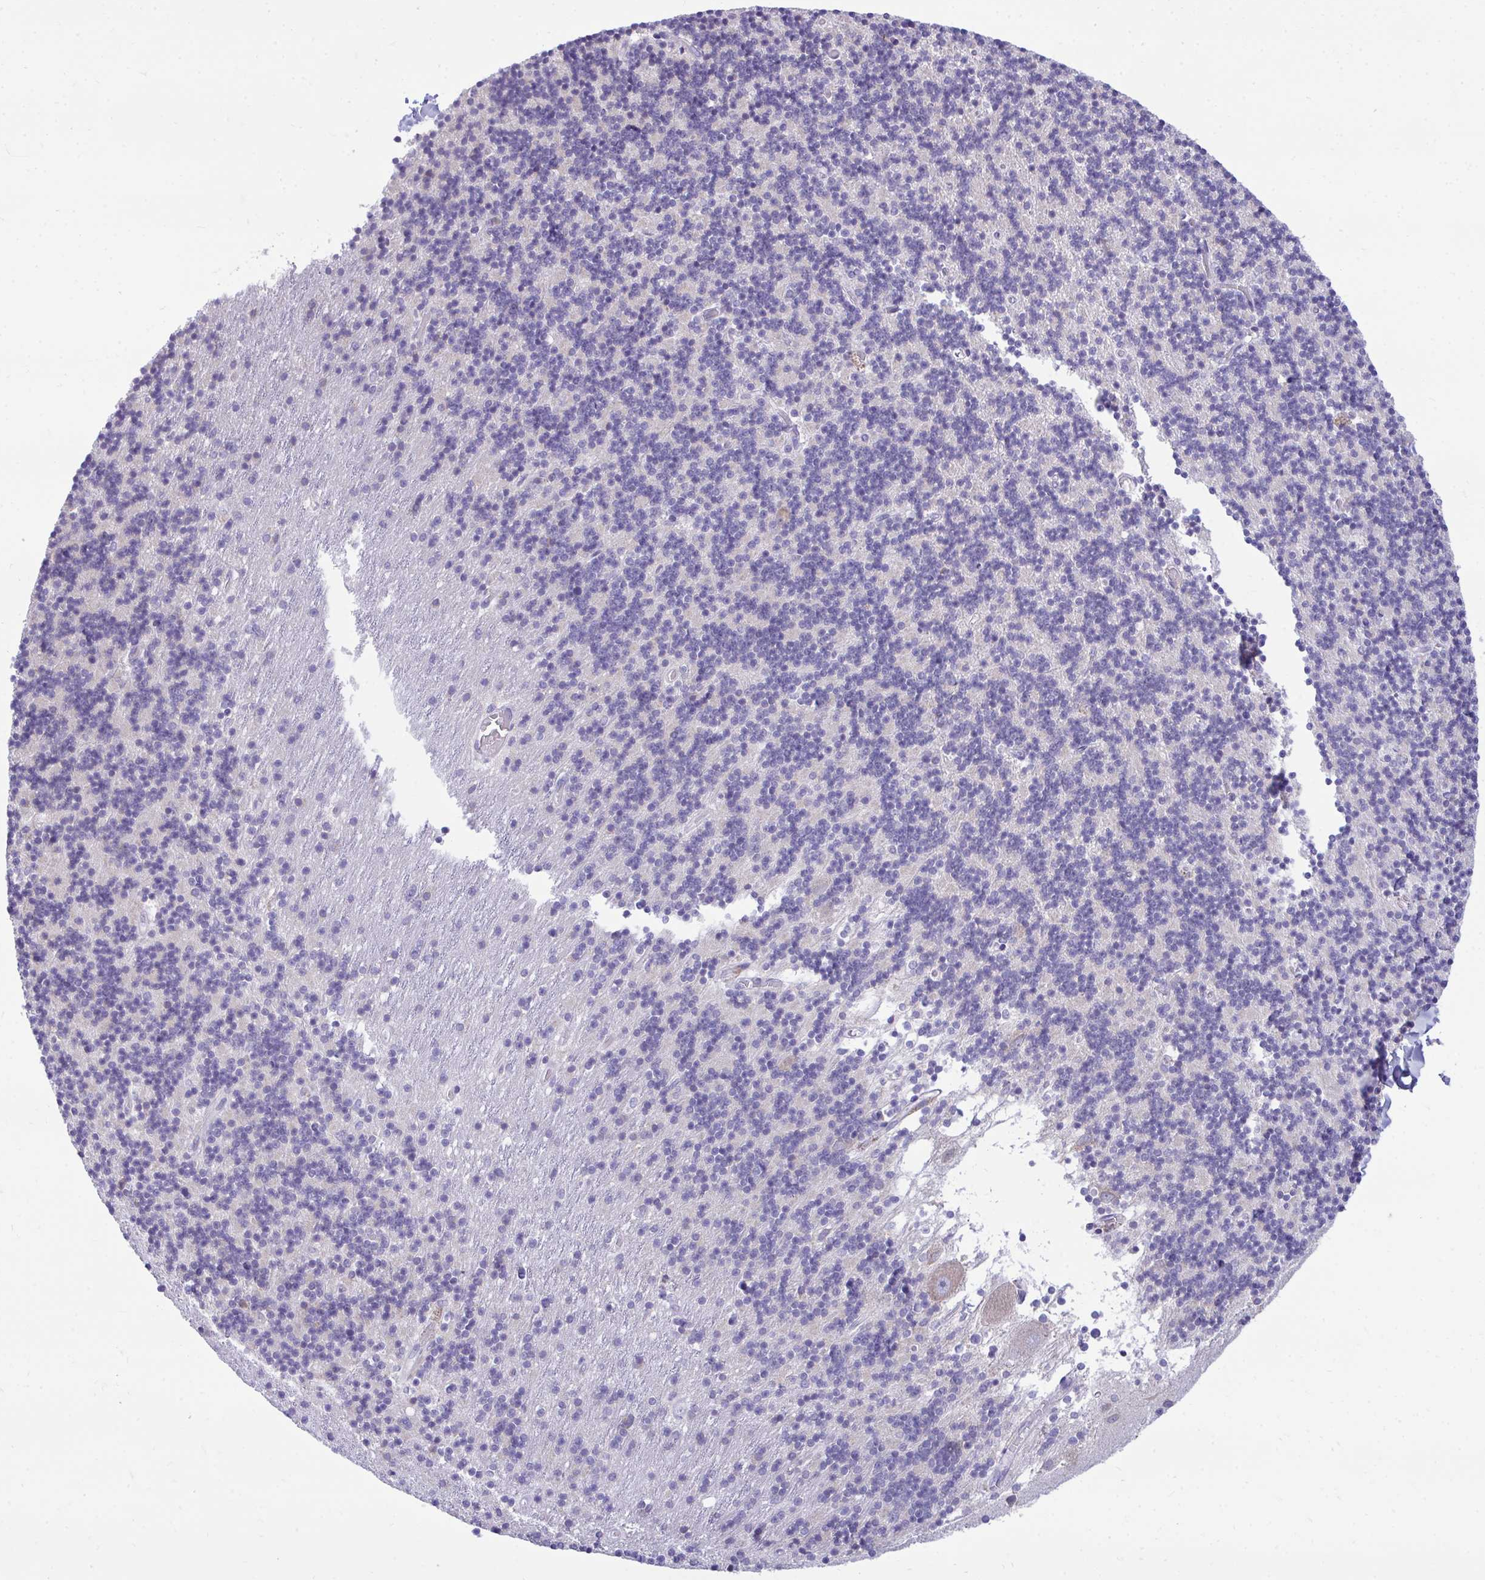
{"staining": {"intensity": "negative", "quantity": "none", "location": "none"}, "tissue": "cerebellum", "cell_type": "Cells in granular layer", "image_type": "normal", "snomed": [{"axis": "morphology", "description": "Normal tissue, NOS"}, {"axis": "topography", "description": "Cerebellum"}], "caption": "Micrograph shows no protein expression in cells in granular layer of benign cerebellum.", "gene": "PIGK", "patient": {"sex": "male", "age": 54}}